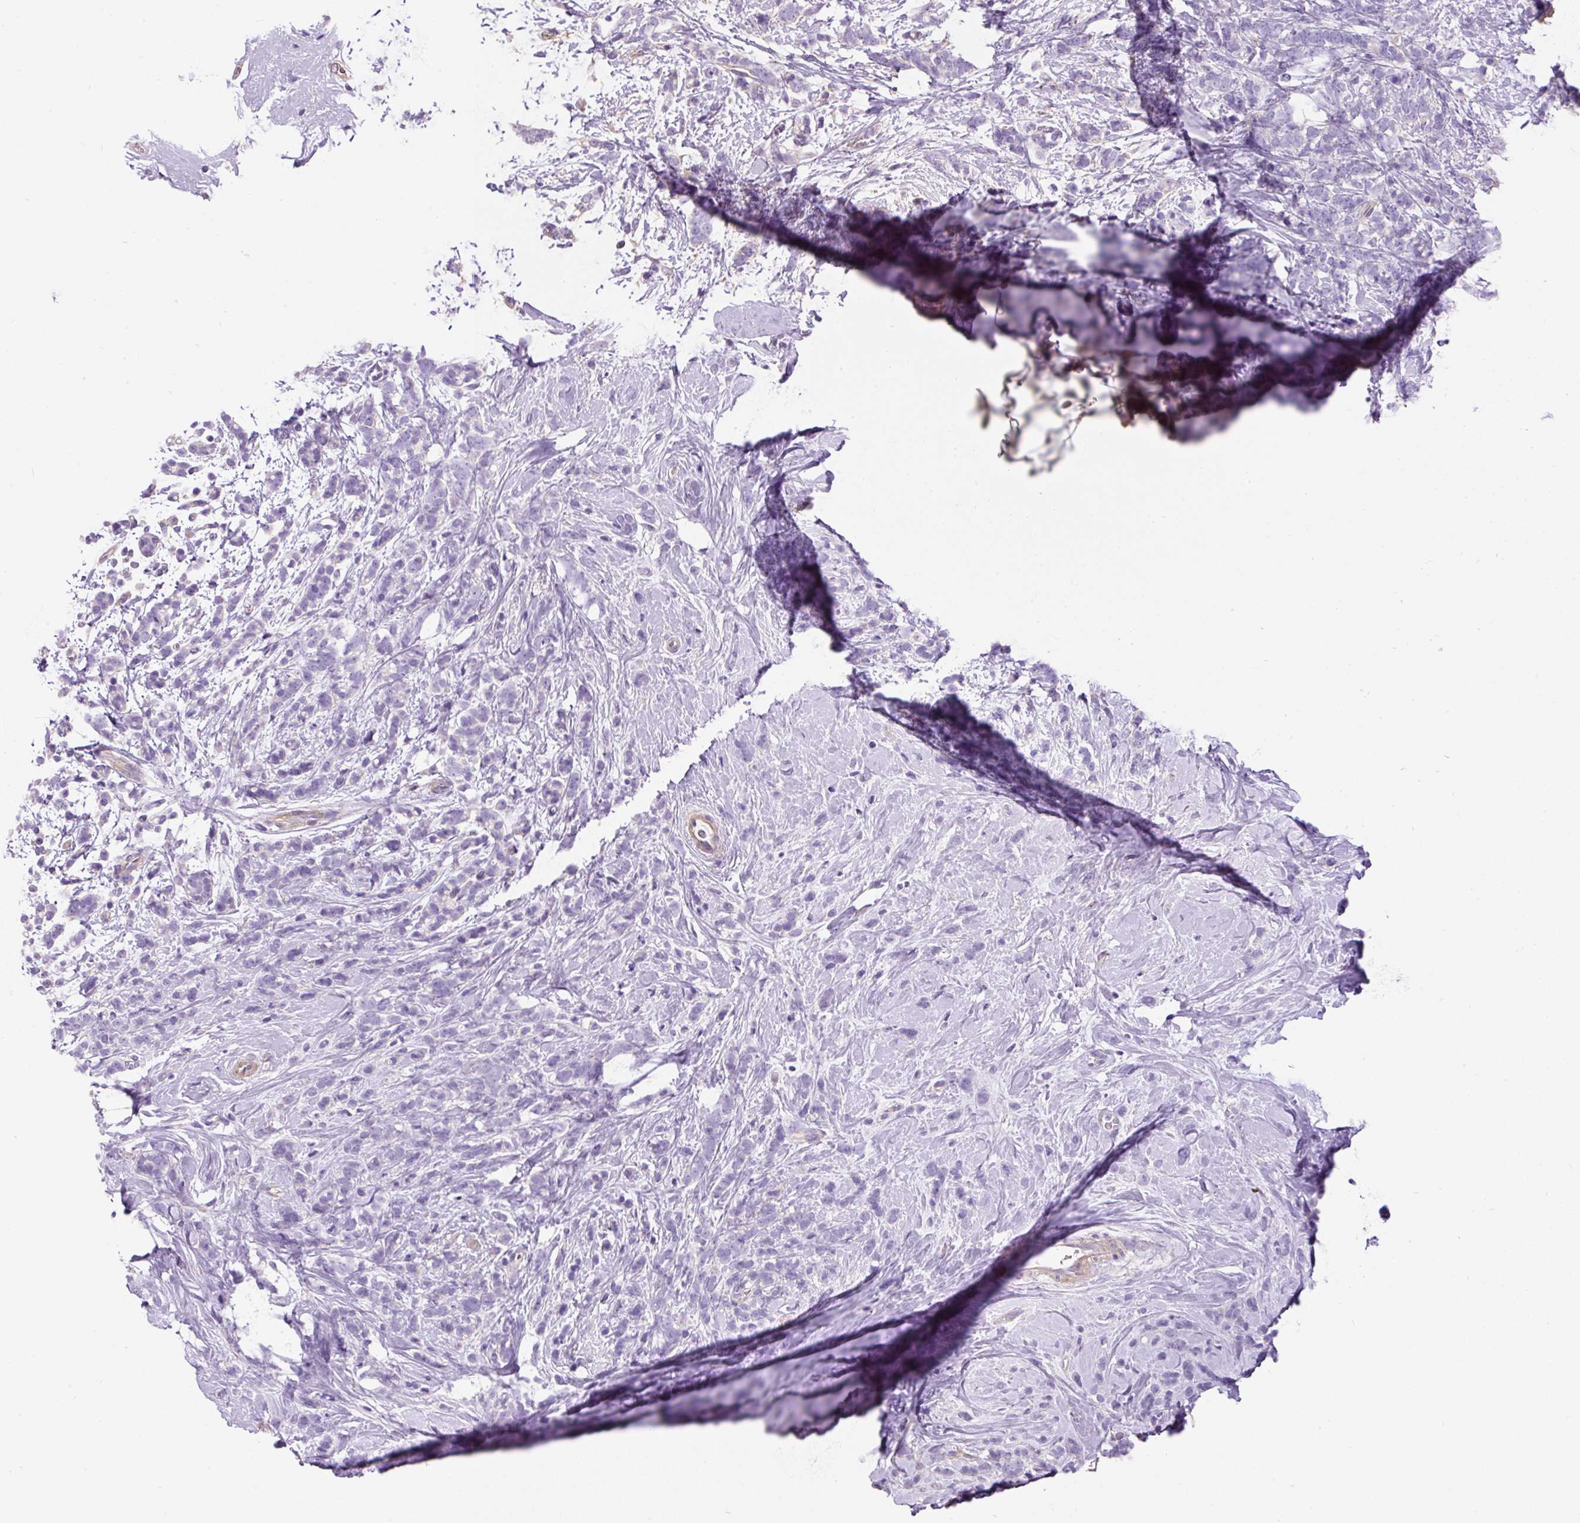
{"staining": {"intensity": "negative", "quantity": "none", "location": "none"}, "tissue": "breast cancer", "cell_type": "Tumor cells", "image_type": "cancer", "snomed": [{"axis": "morphology", "description": "Lobular carcinoma"}, {"axis": "topography", "description": "Breast"}], "caption": "The photomicrograph exhibits no significant positivity in tumor cells of breast cancer.", "gene": "PDIA2", "patient": {"sex": "female", "age": 58}}